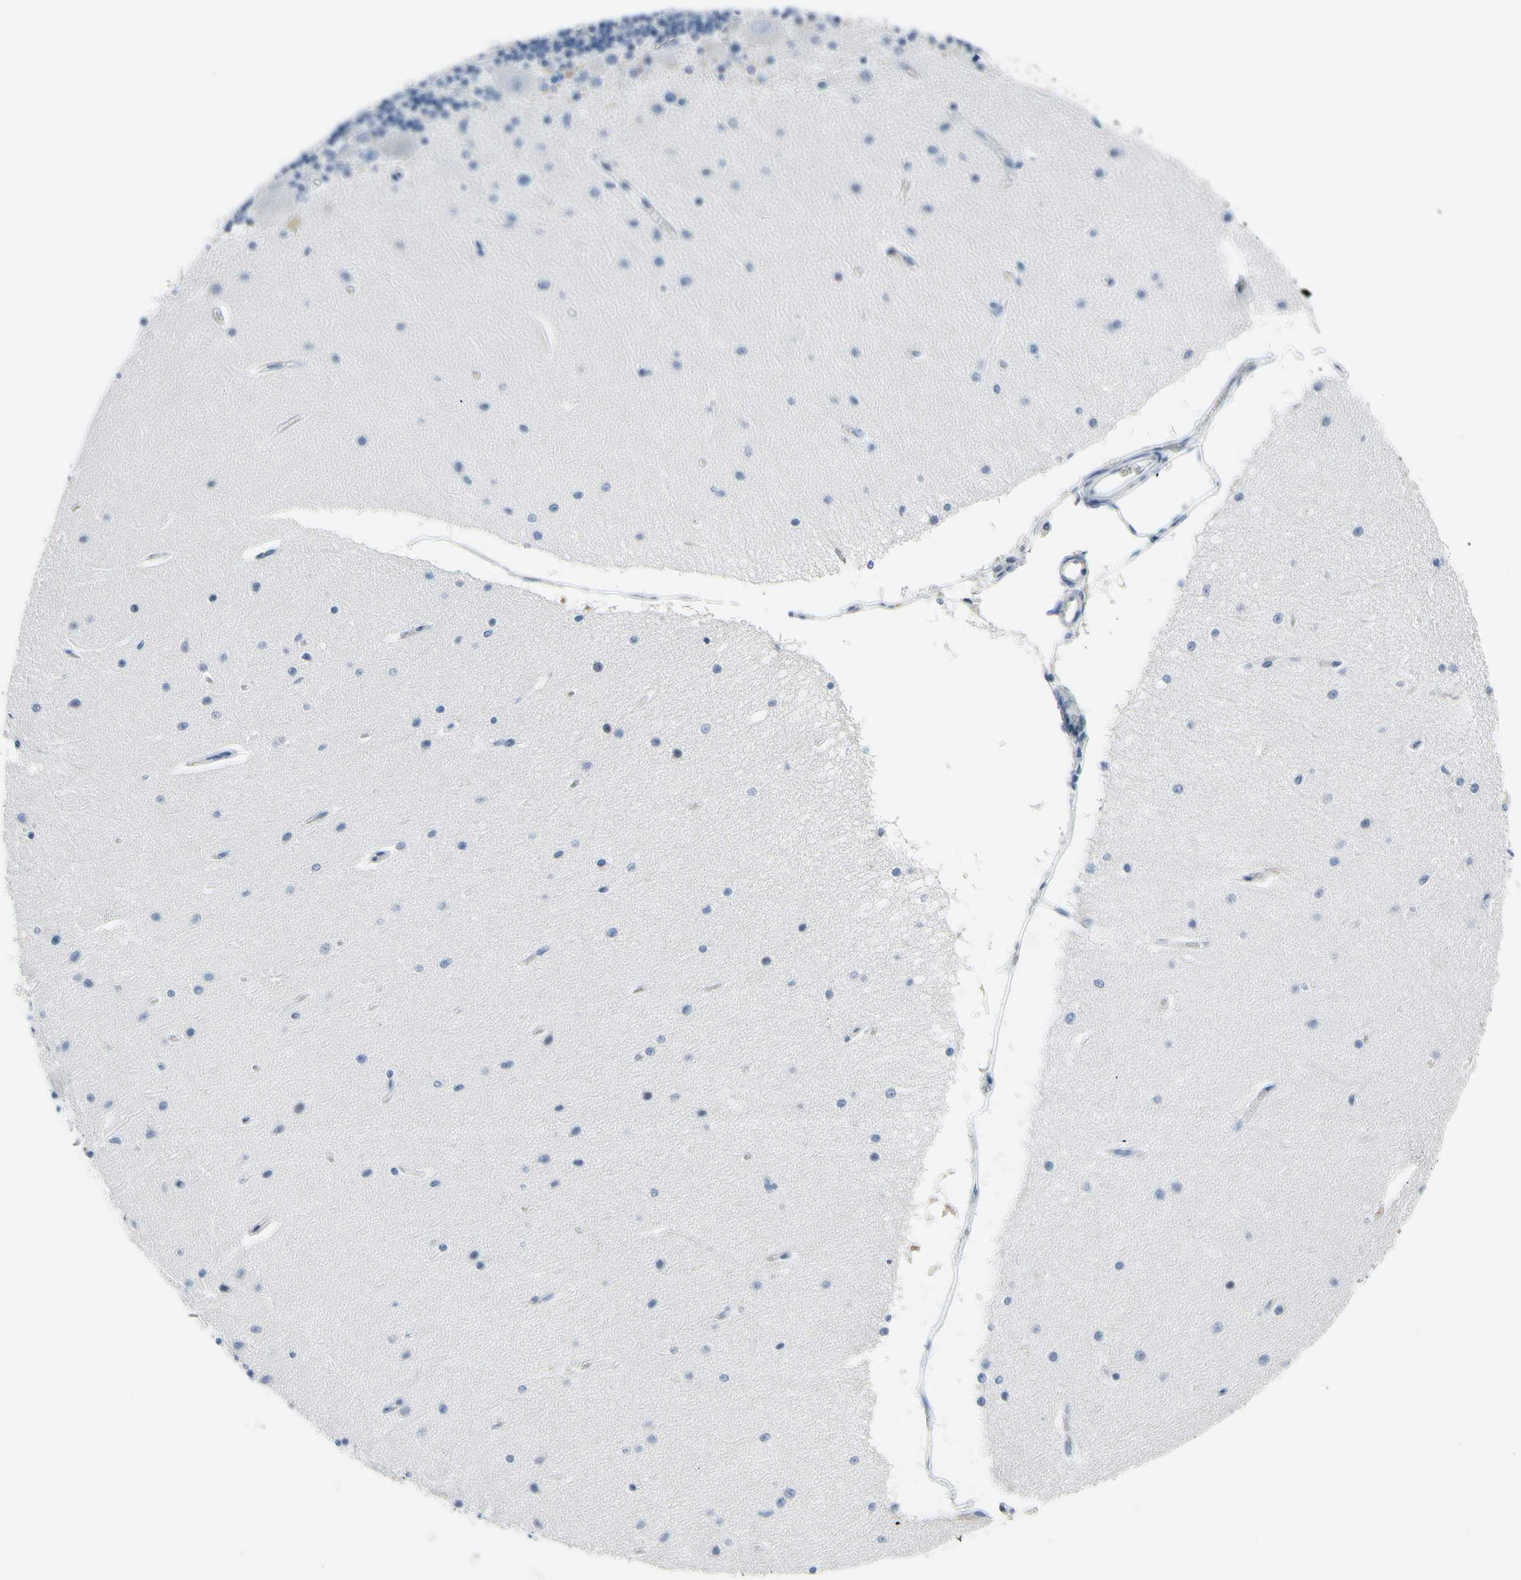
{"staining": {"intensity": "negative", "quantity": "none", "location": "none"}, "tissue": "cerebellum", "cell_type": "Cells in granular layer", "image_type": "normal", "snomed": [{"axis": "morphology", "description": "Normal tissue, NOS"}, {"axis": "topography", "description": "Cerebellum"}], "caption": "This is a image of immunohistochemistry (IHC) staining of unremarkable cerebellum, which shows no expression in cells in granular layer.", "gene": "MUC5B", "patient": {"sex": "female", "age": 54}}